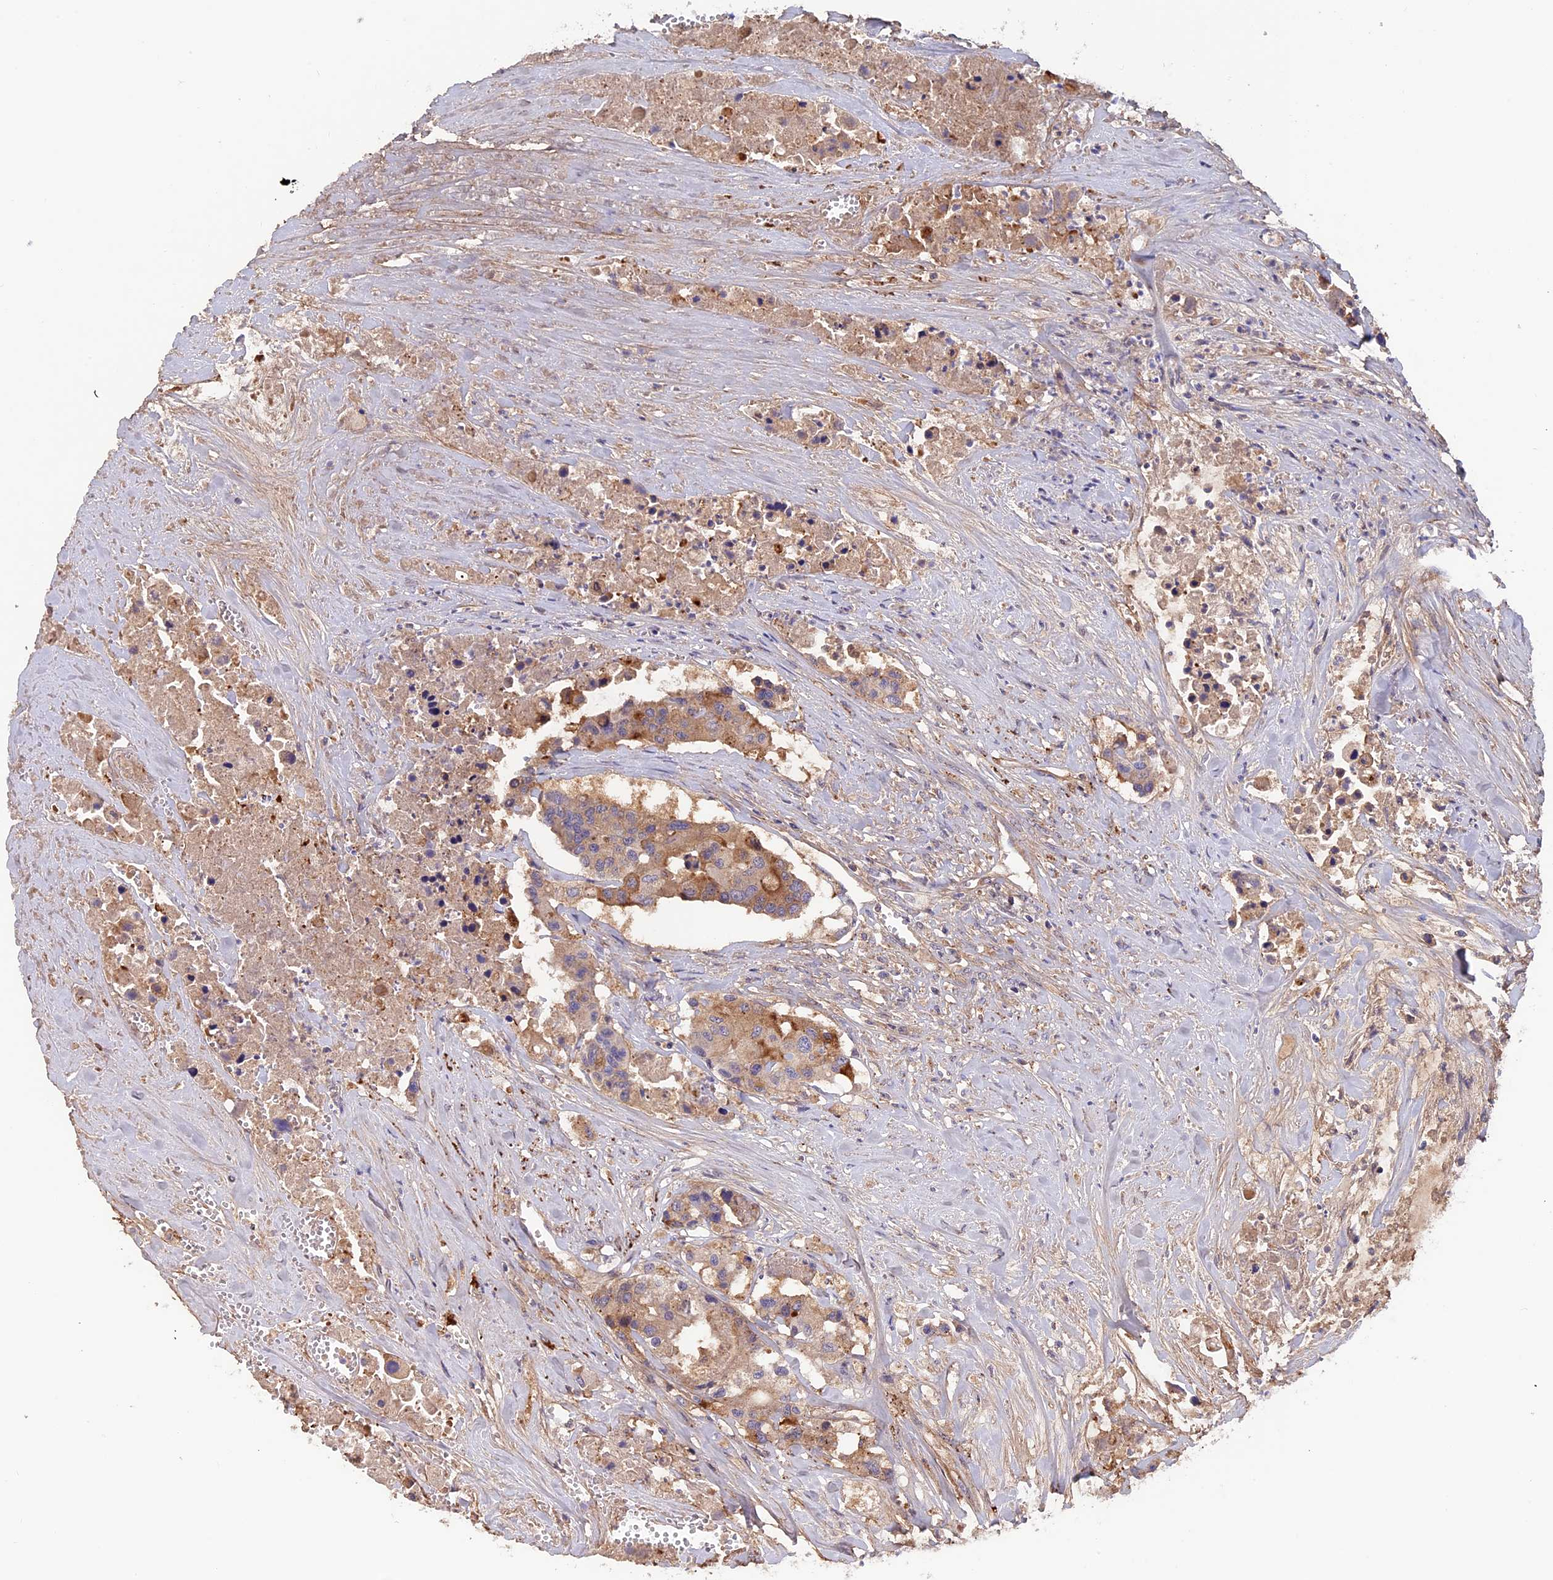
{"staining": {"intensity": "moderate", "quantity": ">75%", "location": "cytoplasmic/membranous"}, "tissue": "colorectal cancer", "cell_type": "Tumor cells", "image_type": "cancer", "snomed": [{"axis": "morphology", "description": "Adenocarcinoma, NOS"}, {"axis": "topography", "description": "Colon"}], "caption": "High-power microscopy captured an immunohistochemistry micrograph of colorectal cancer, revealing moderate cytoplasmic/membranous expression in about >75% of tumor cells.", "gene": "COL4A3", "patient": {"sex": "male", "age": 77}}